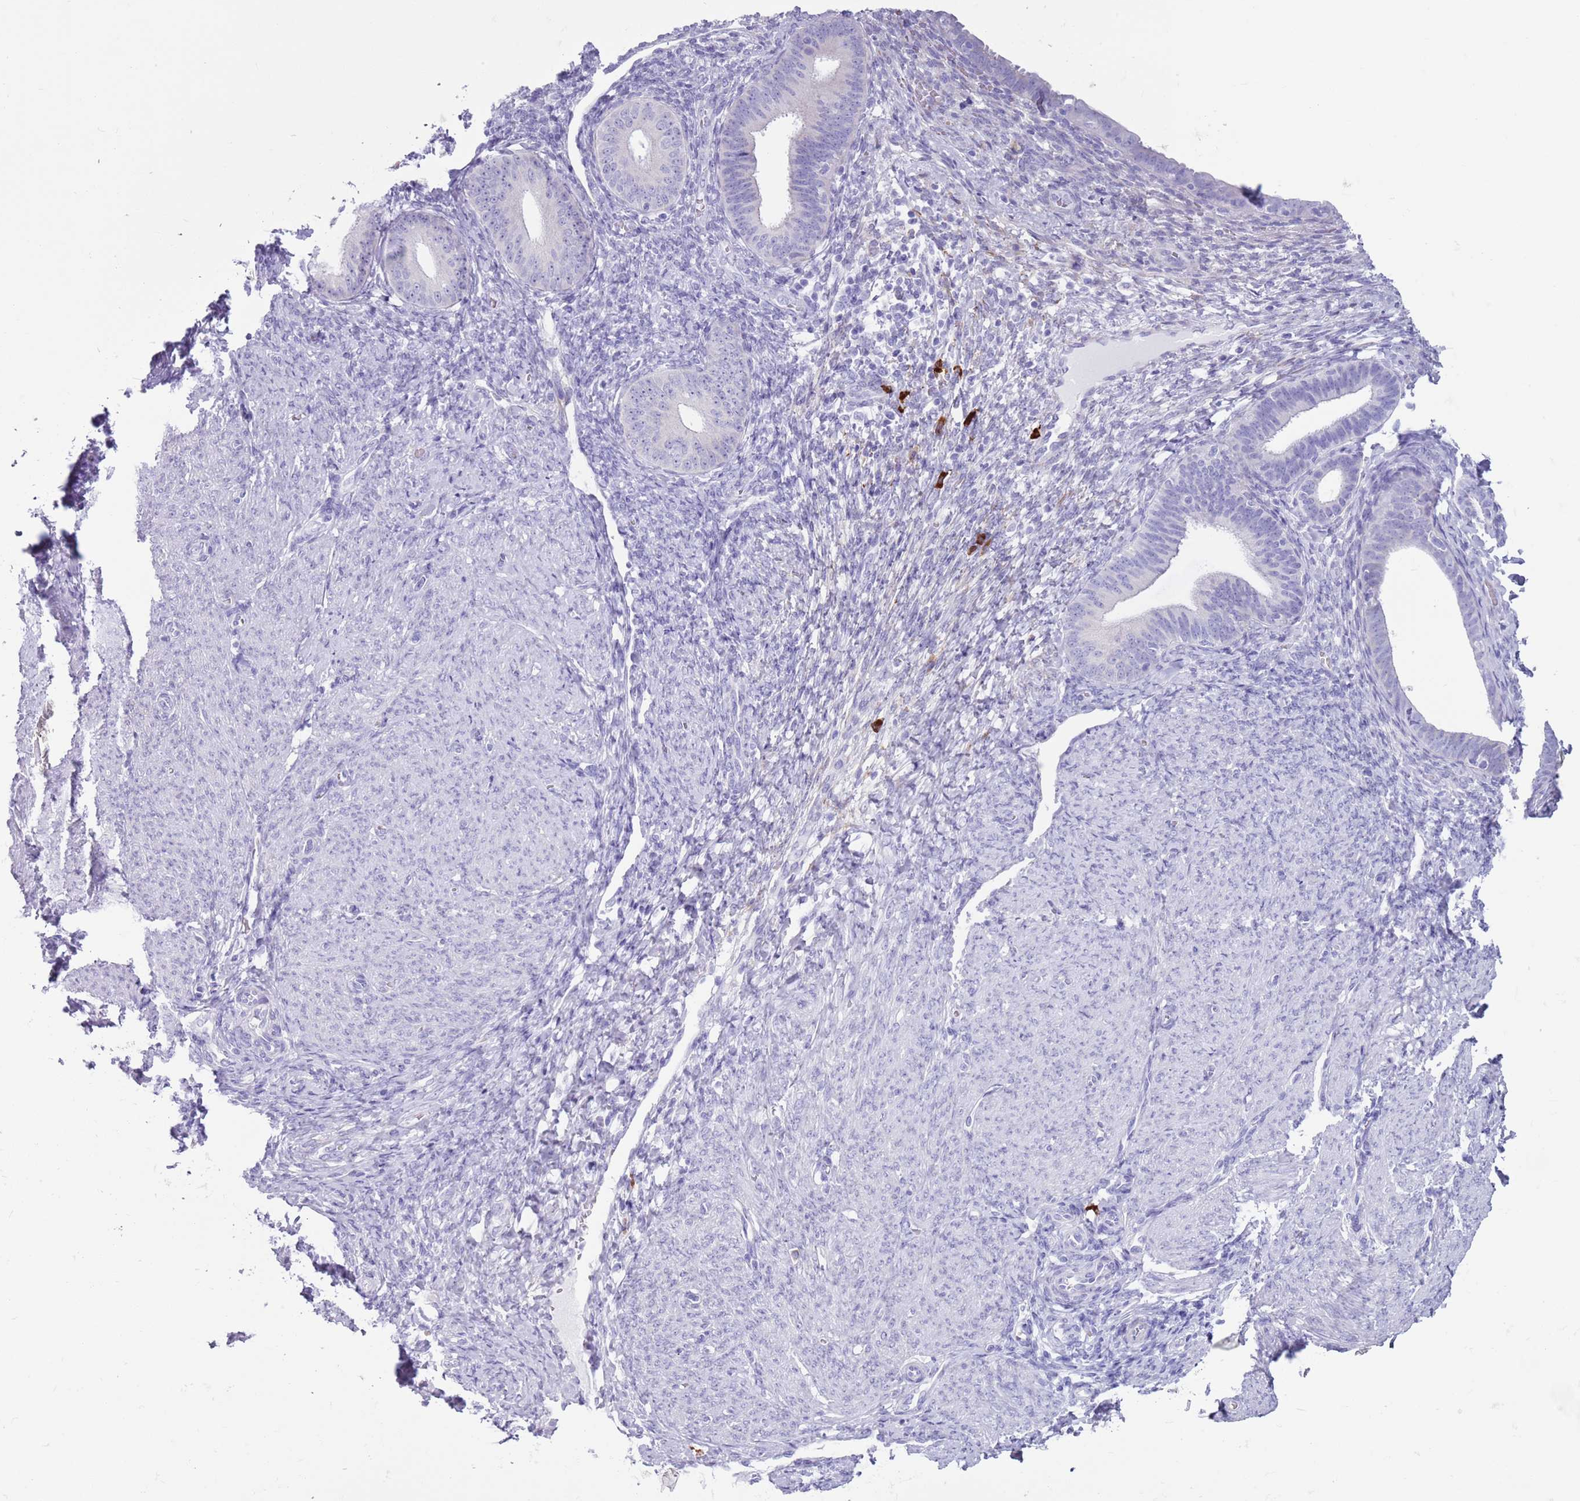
{"staining": {"intensity": "negative", "quantity": "none", "location": "none"}, "tissue": "endometrium", "cell_type": "Cells in endometrial stroma", "image_type": "normal", "snomed": [{"axis": "morphology", "description": "Normal tissue, NOS"}, {"axis": "topography", "description": "Endometrium"}], "caption": "IHC image of unremarkable endometrium stained for a protein (brown), which exhibits no expression in cells in endometrial stroma.", "gene": "ENSG00000263020", "patient": {"sex": "female", "age": 65}}